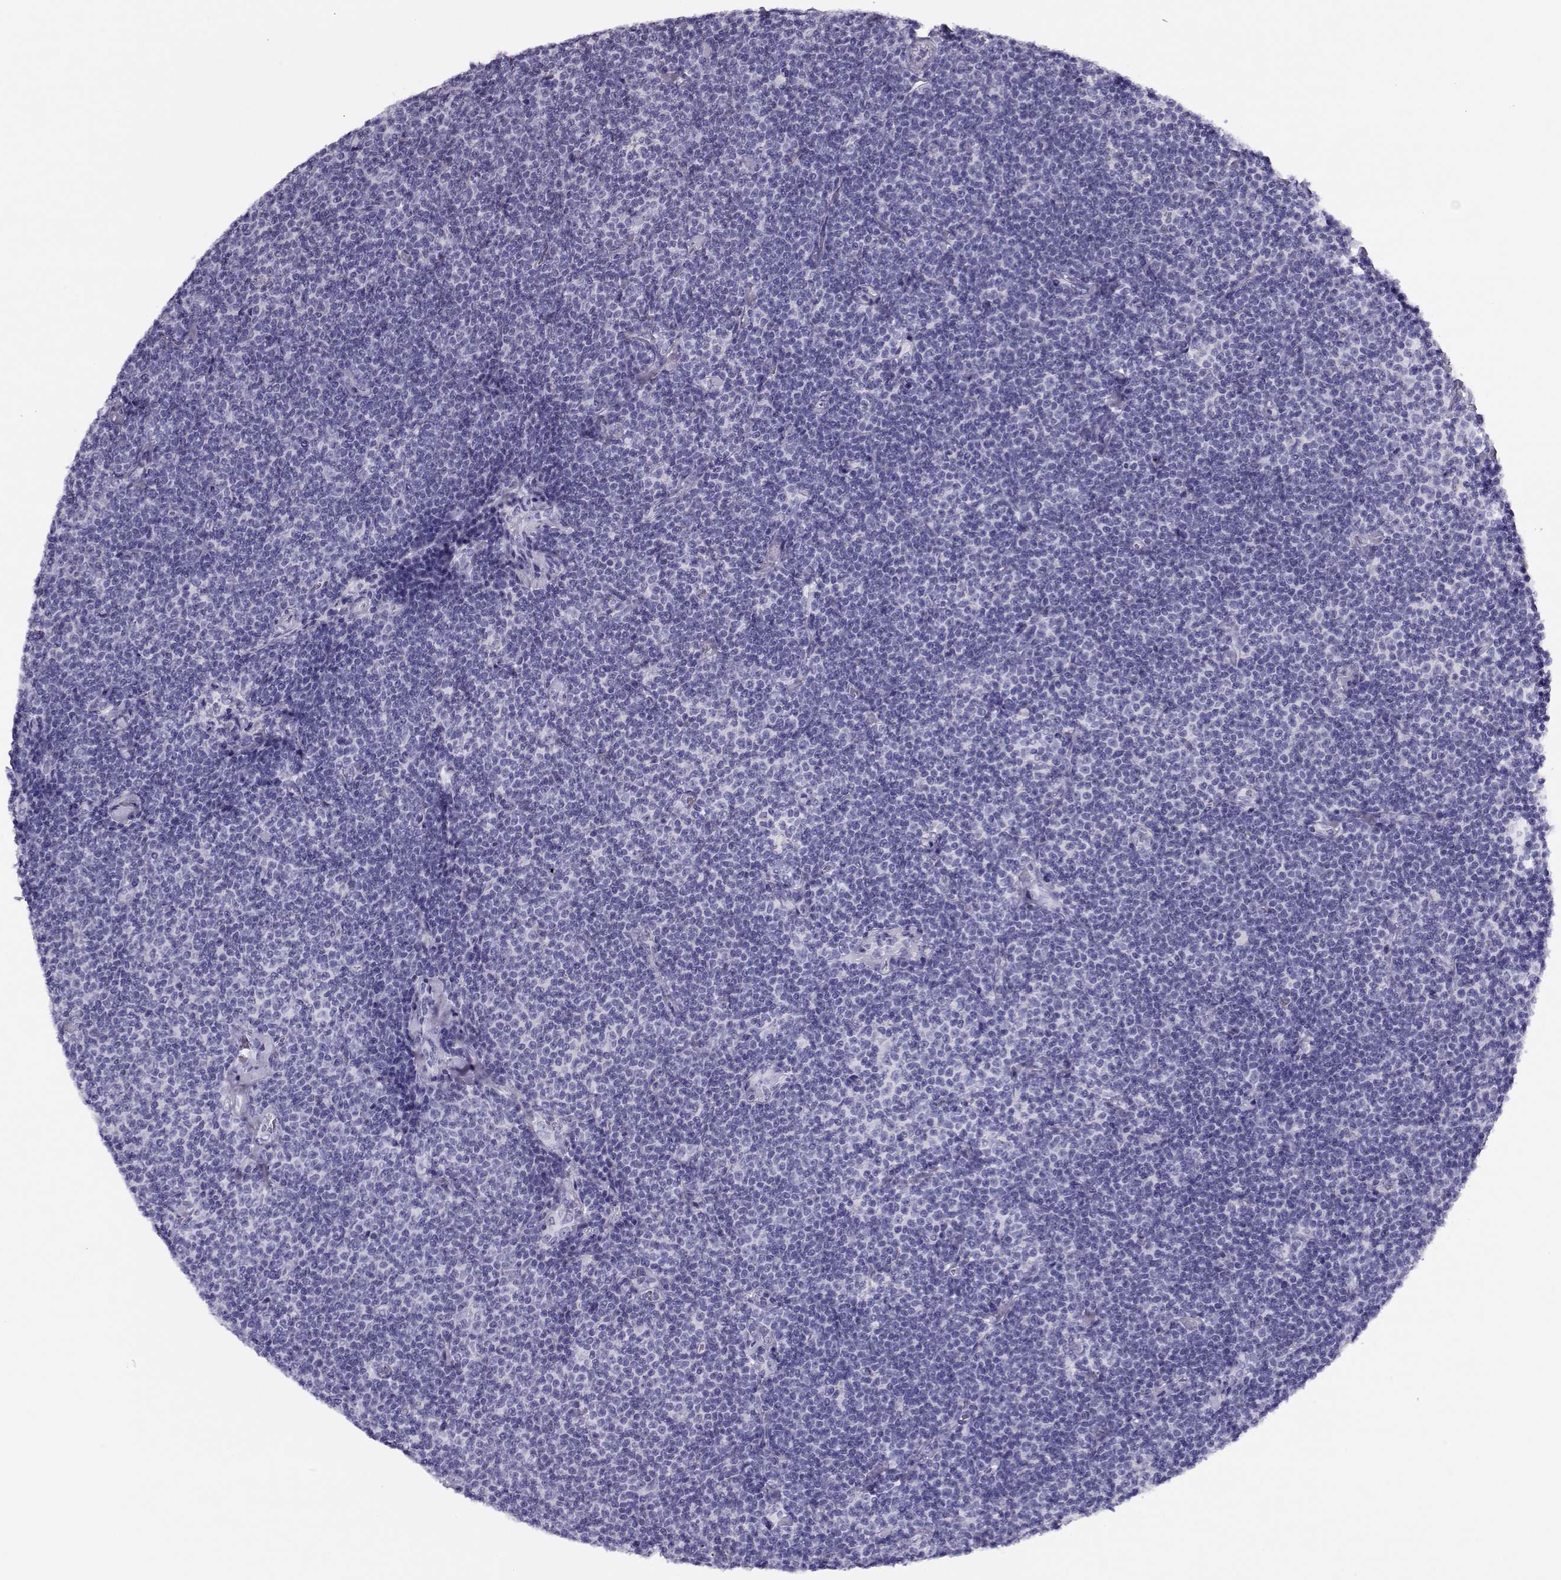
{"staining": {"intensity": "negative", "quantity": "none", "location": "none"}, "tissue": "lymphoma", "cell_type": "Tumor cells", "image_type": "cancer", "snomed": [{"axis": "morphology", "description": "Malignant lymphoma, non-Hodgkin's type, Low grade"}, {"axis": "topography", "description": "Lymph node"}], "caption": "Immunohistochemical staining of human malignant lymphoma, non-Hodgkin's type (low-grade) displays no significant positivity in tumor cells.", "gene": "CRX", "patient": {"sex": "male", "age": 81}}